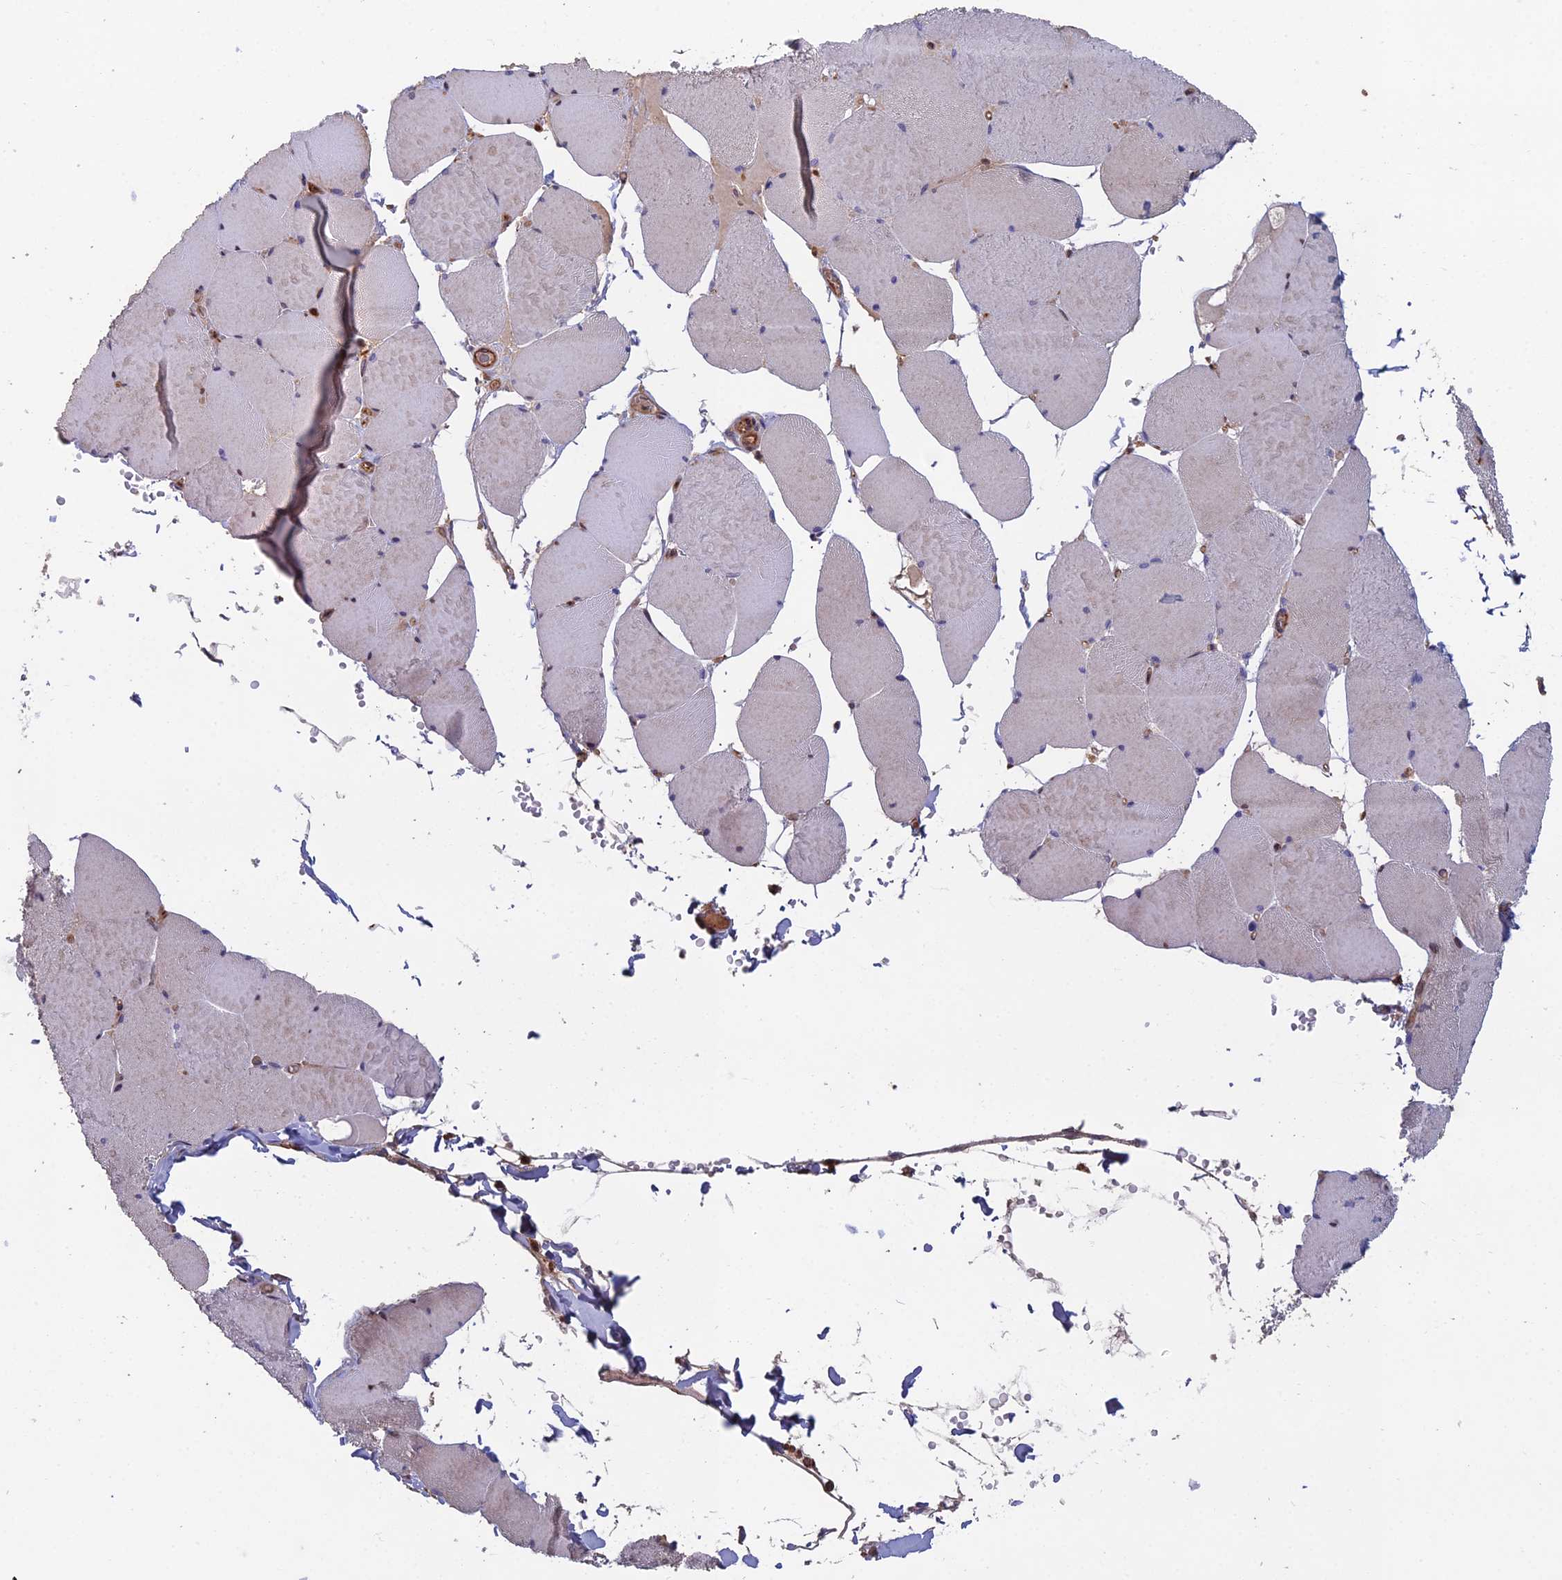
{"staining": {"intensity": "weak", "quantity": "<25%", "location": "cytoplasmic/membranous"}, "tissue": "skeletal muscle", "cell_type": "Myocytes", "image_type": "normal", "snomed": [{"axis": "morphology", "description": "Normal tissue, NOS"}, {"axis": "topography", "description": "Skeletal muscle"}, {"axis": "topography", "description": "Head-Neck"}], "caption": "IHC photomicrograph of normal skeletal muscle stained for a protein (brown), which reveals no positivity in myocytes.", "gene": "C15orf62", "patient": {"sex": "male", "age": 66}}